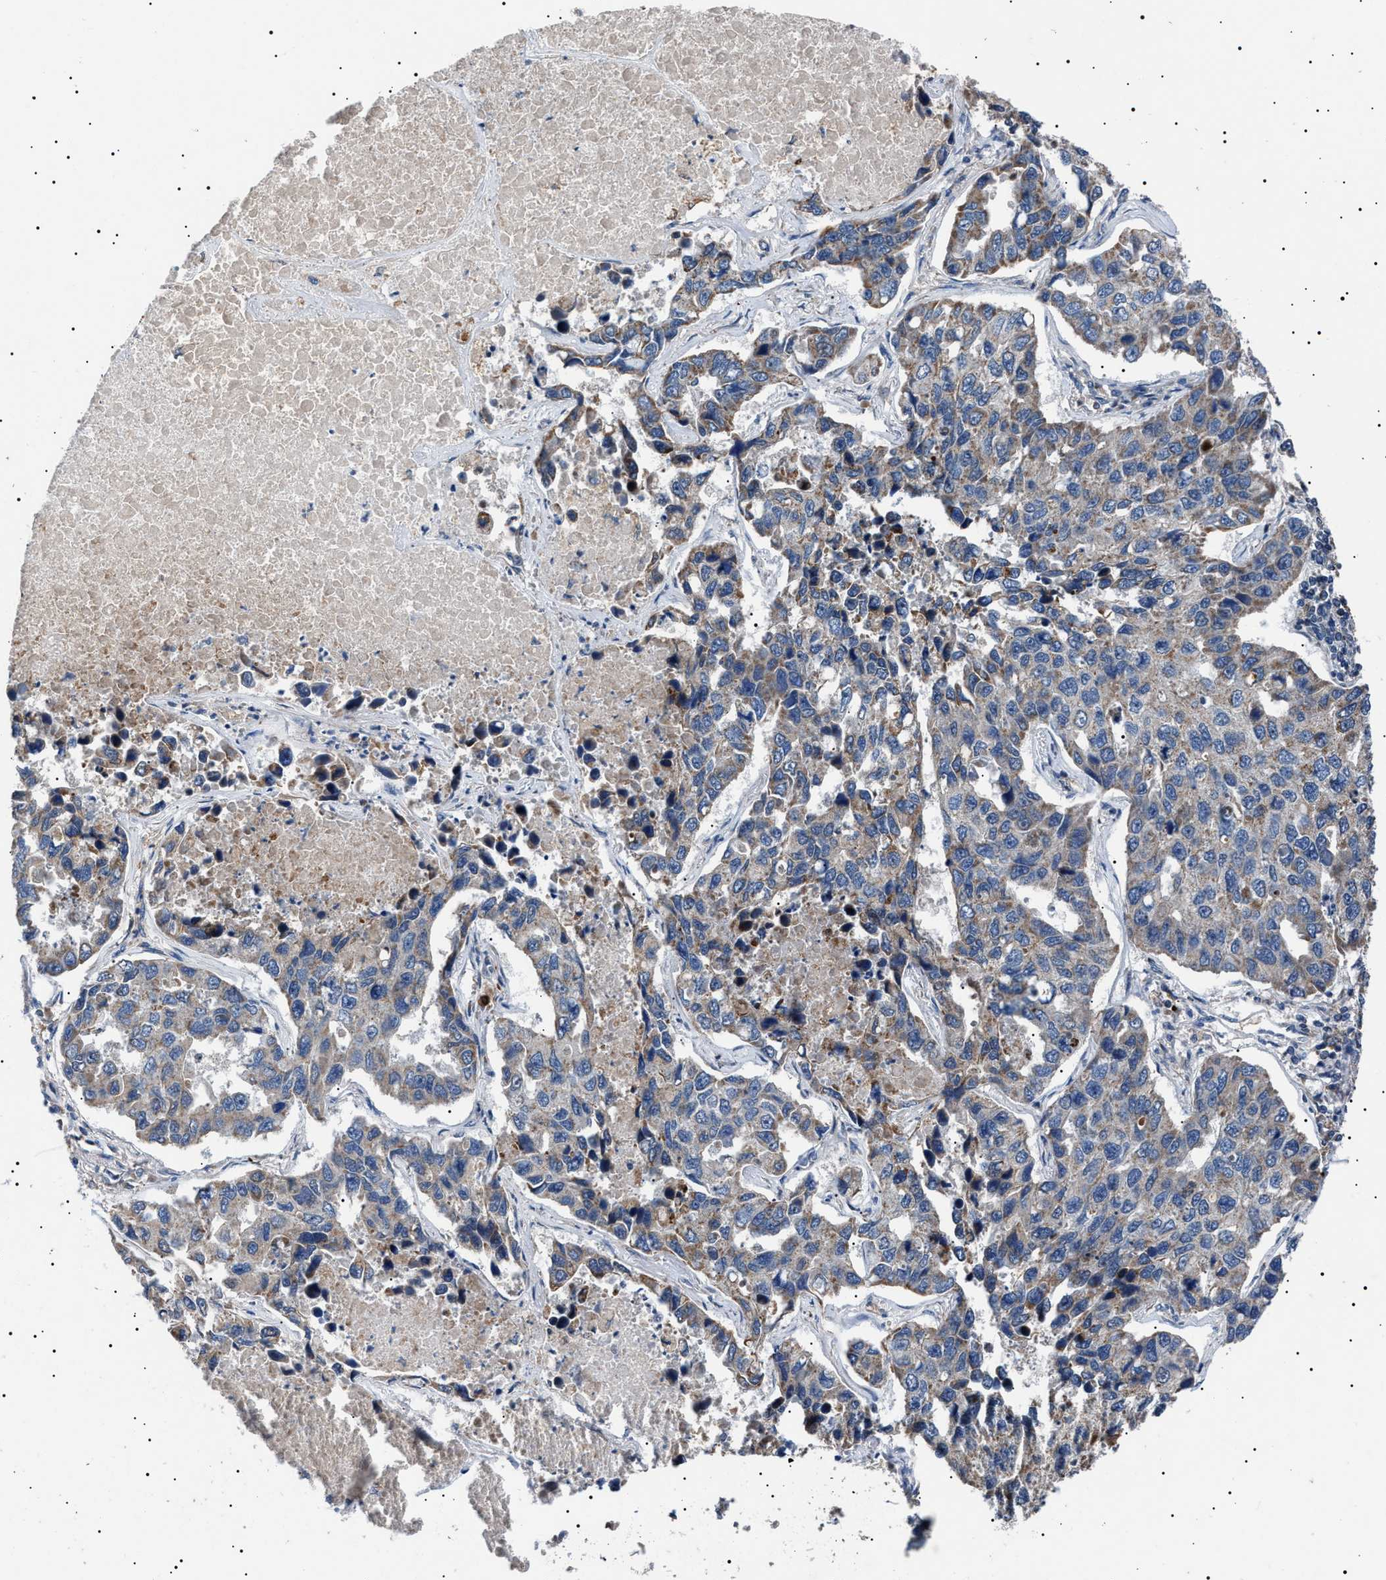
{"staining": {"intensity": "weak", "quantity": "25%-75%", "location": "cytoplasmic/membranous"}, "tissue": "lung cancer", "cell_type": "Tumor cells", "image_type": "cancer", "snomed": [{"axis": "morphology", "description": "Adenocarcinoma, NOS"}, {"axis": "topography", "description": "Lung"}], "caption": "Human lung cancer (adenocarcinoma) stained with a brown dye demonstrates weak cytoplasmic/membranous positive staining in about 25%-75% of tumor cells.", "gene": "PTRH1", "patient": {"sex": "male", "age": 64}}